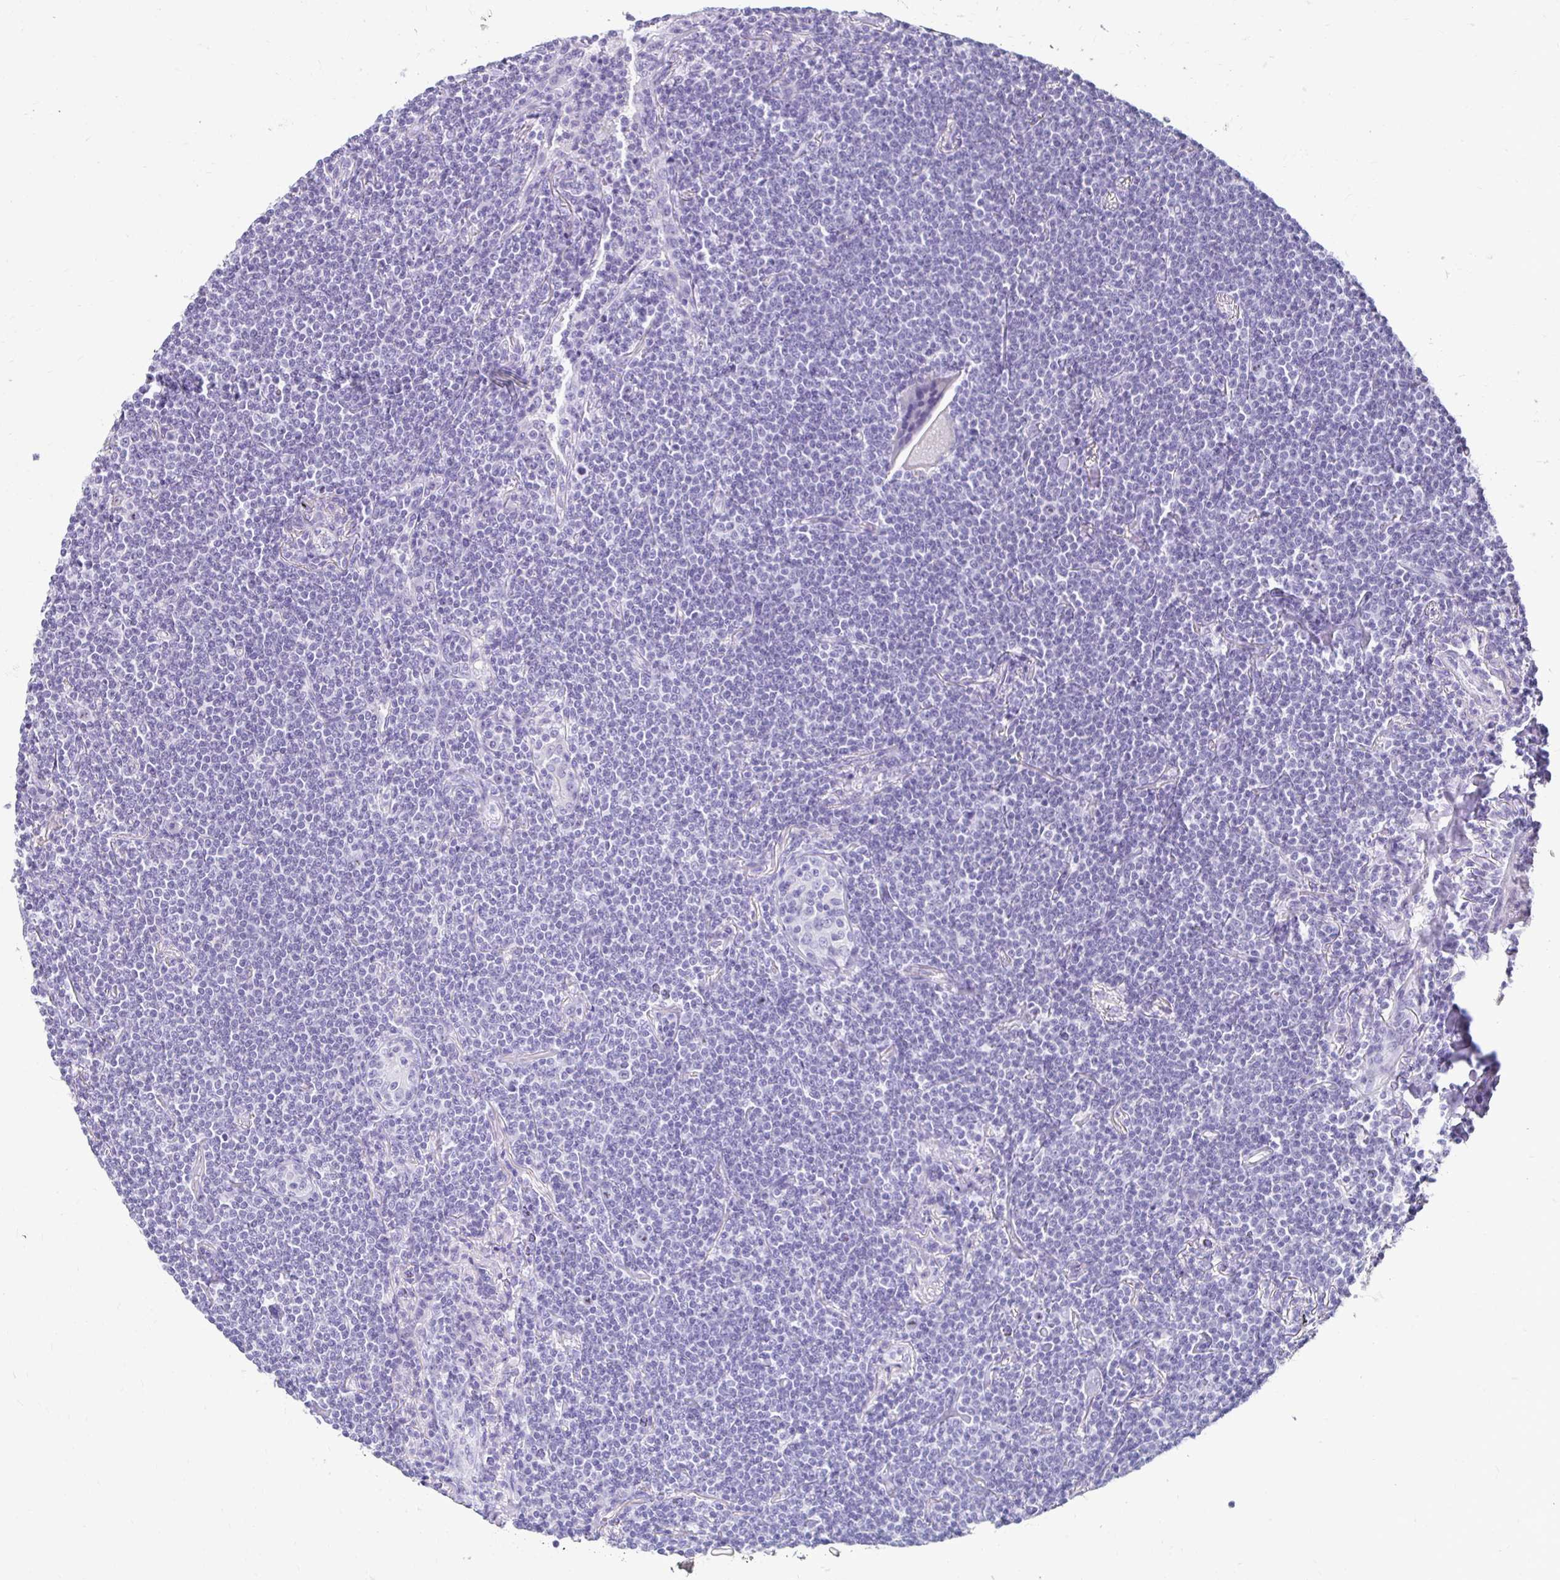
{"staining": {"intensity": "negative", "quantity": "none", "location": "none"}, "tissue": "lymphoma", "cell_type": "Tumor cells", "image_type": "cancer", "snomed": [{"axis": "morphology", "description": "Malignant lymphoma, non-Hodgkin's type, Low grade"}, {"axis": "topography", "description": "Lung"}], "caption": "This is an IHC micrograph of low-grade malignant lymphoma, non-Hodgkin's type. There is no staining in tumor cells.", "gene": "CST6", "patient": {"sex": "female", "age": 71}}